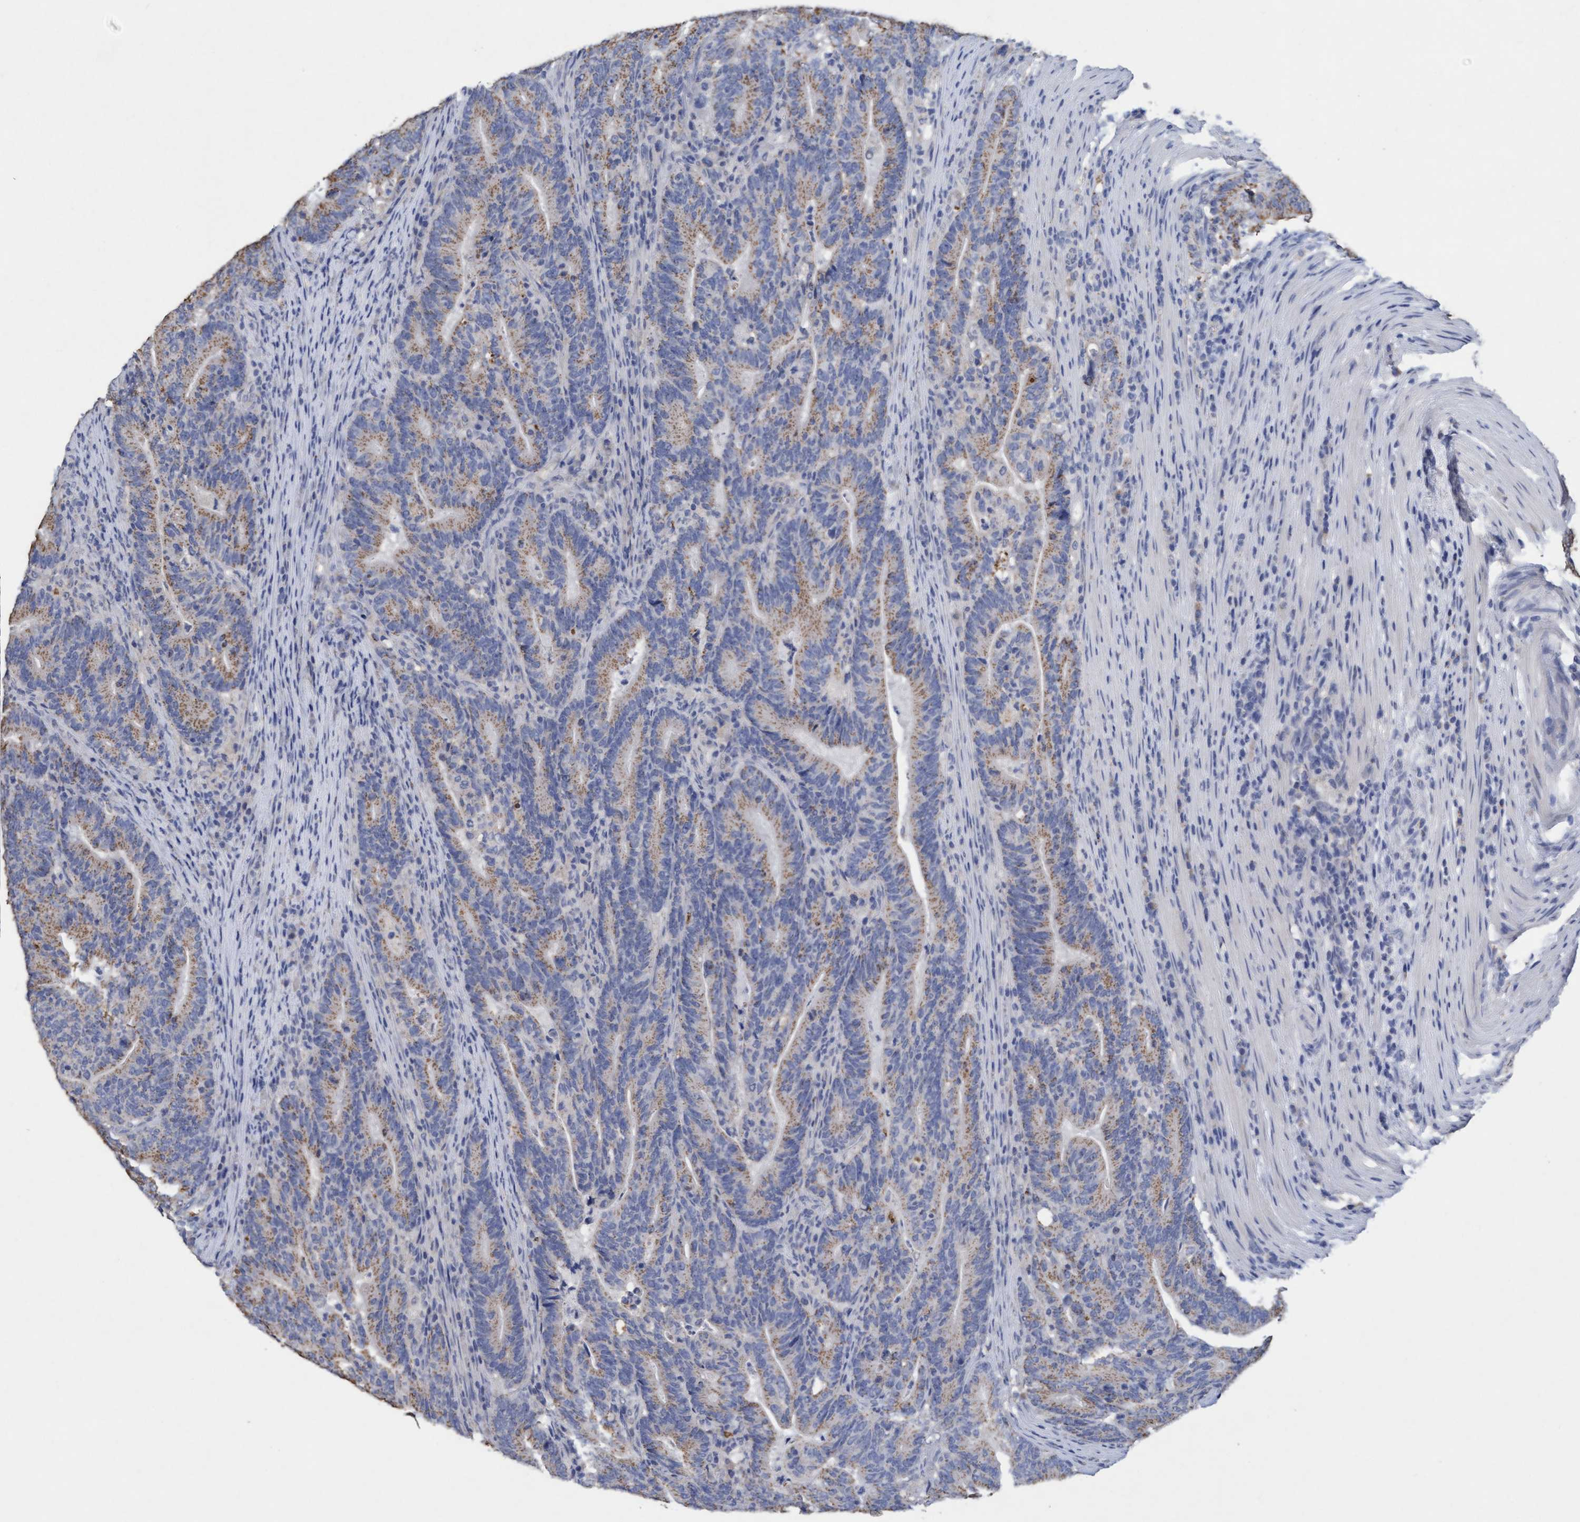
{"staining": {"intensity": "weak", "quantity": "25%-75%", "location": "cytoplasmic/membranous"}, "tissue": "colorectal cancer", "cell_type": "Tumor cells", "image_type": "cancer", "snomed": [{"axis": "morphology", "description": "Adenocarcinoma, NOS"}, {"axis": "topography", "description": "Colon"}], "caption": "Tumor cells demonstrate weak cytoplasmic/membranous expression in approximately 25%-75% of cells in colorectal cancer.", "gene": "VSIG8", "patient": {"sex": "female", "age": 66}}